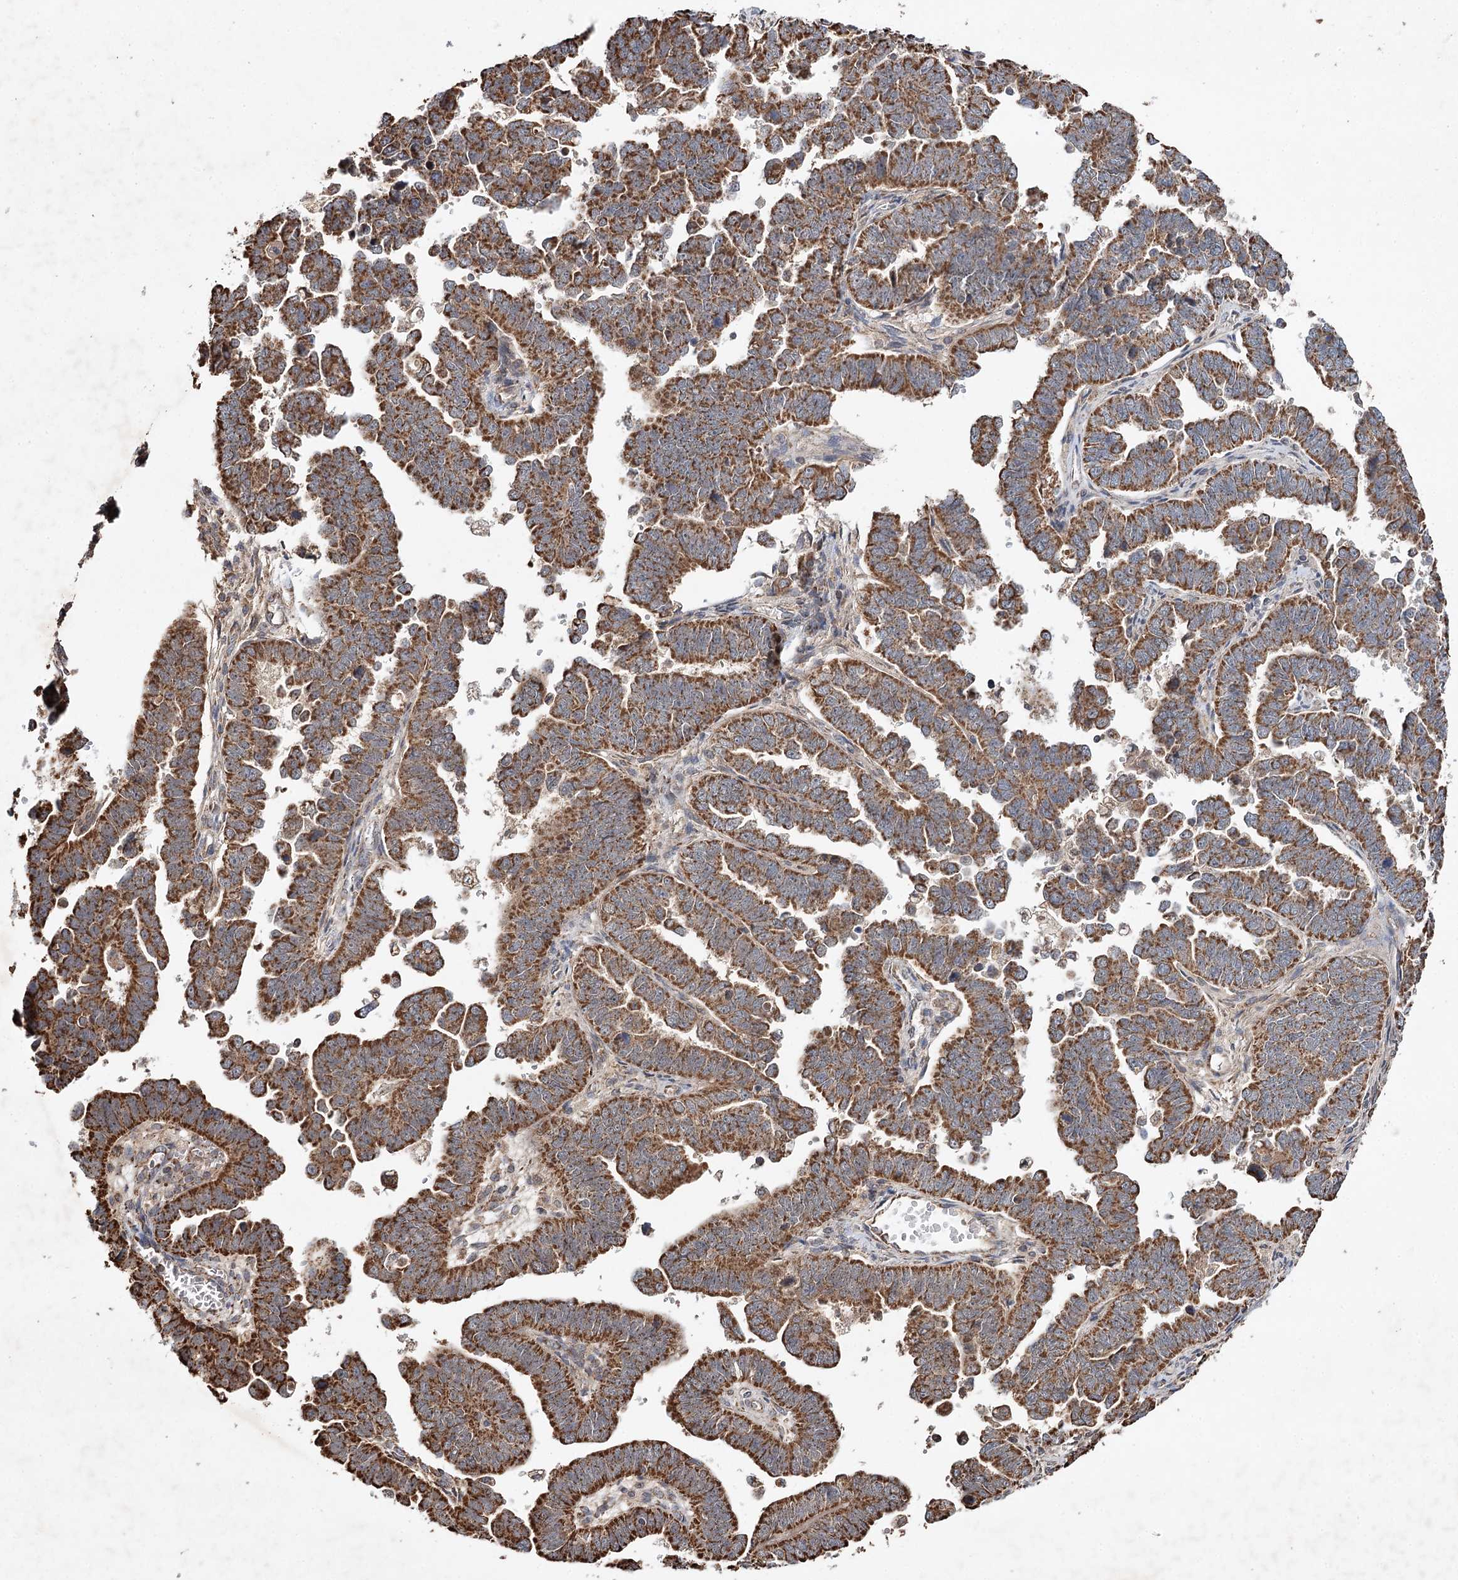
{"staining": {"intensity": "strong", "quantity": ">75%", "location": "cytoplasmic/membranous"}, "tissue": "endometrial cancer", "cell_type": "Tumor cells", "image_type": "cancer", "snomed": [{"axis": "morphology", "description": "Adenocarcinoma, NOS"}, {"axis": "topography", "description": "Endometrium"}], "caption": "The immunohistochemical stain shows strong cytoplasmic/membranous expression in tumor cells of endometrial cancer (adenocarcinoma) tissue.", "gene": "PIK3CB", "patient": {"sex": "female", "age": 75}}